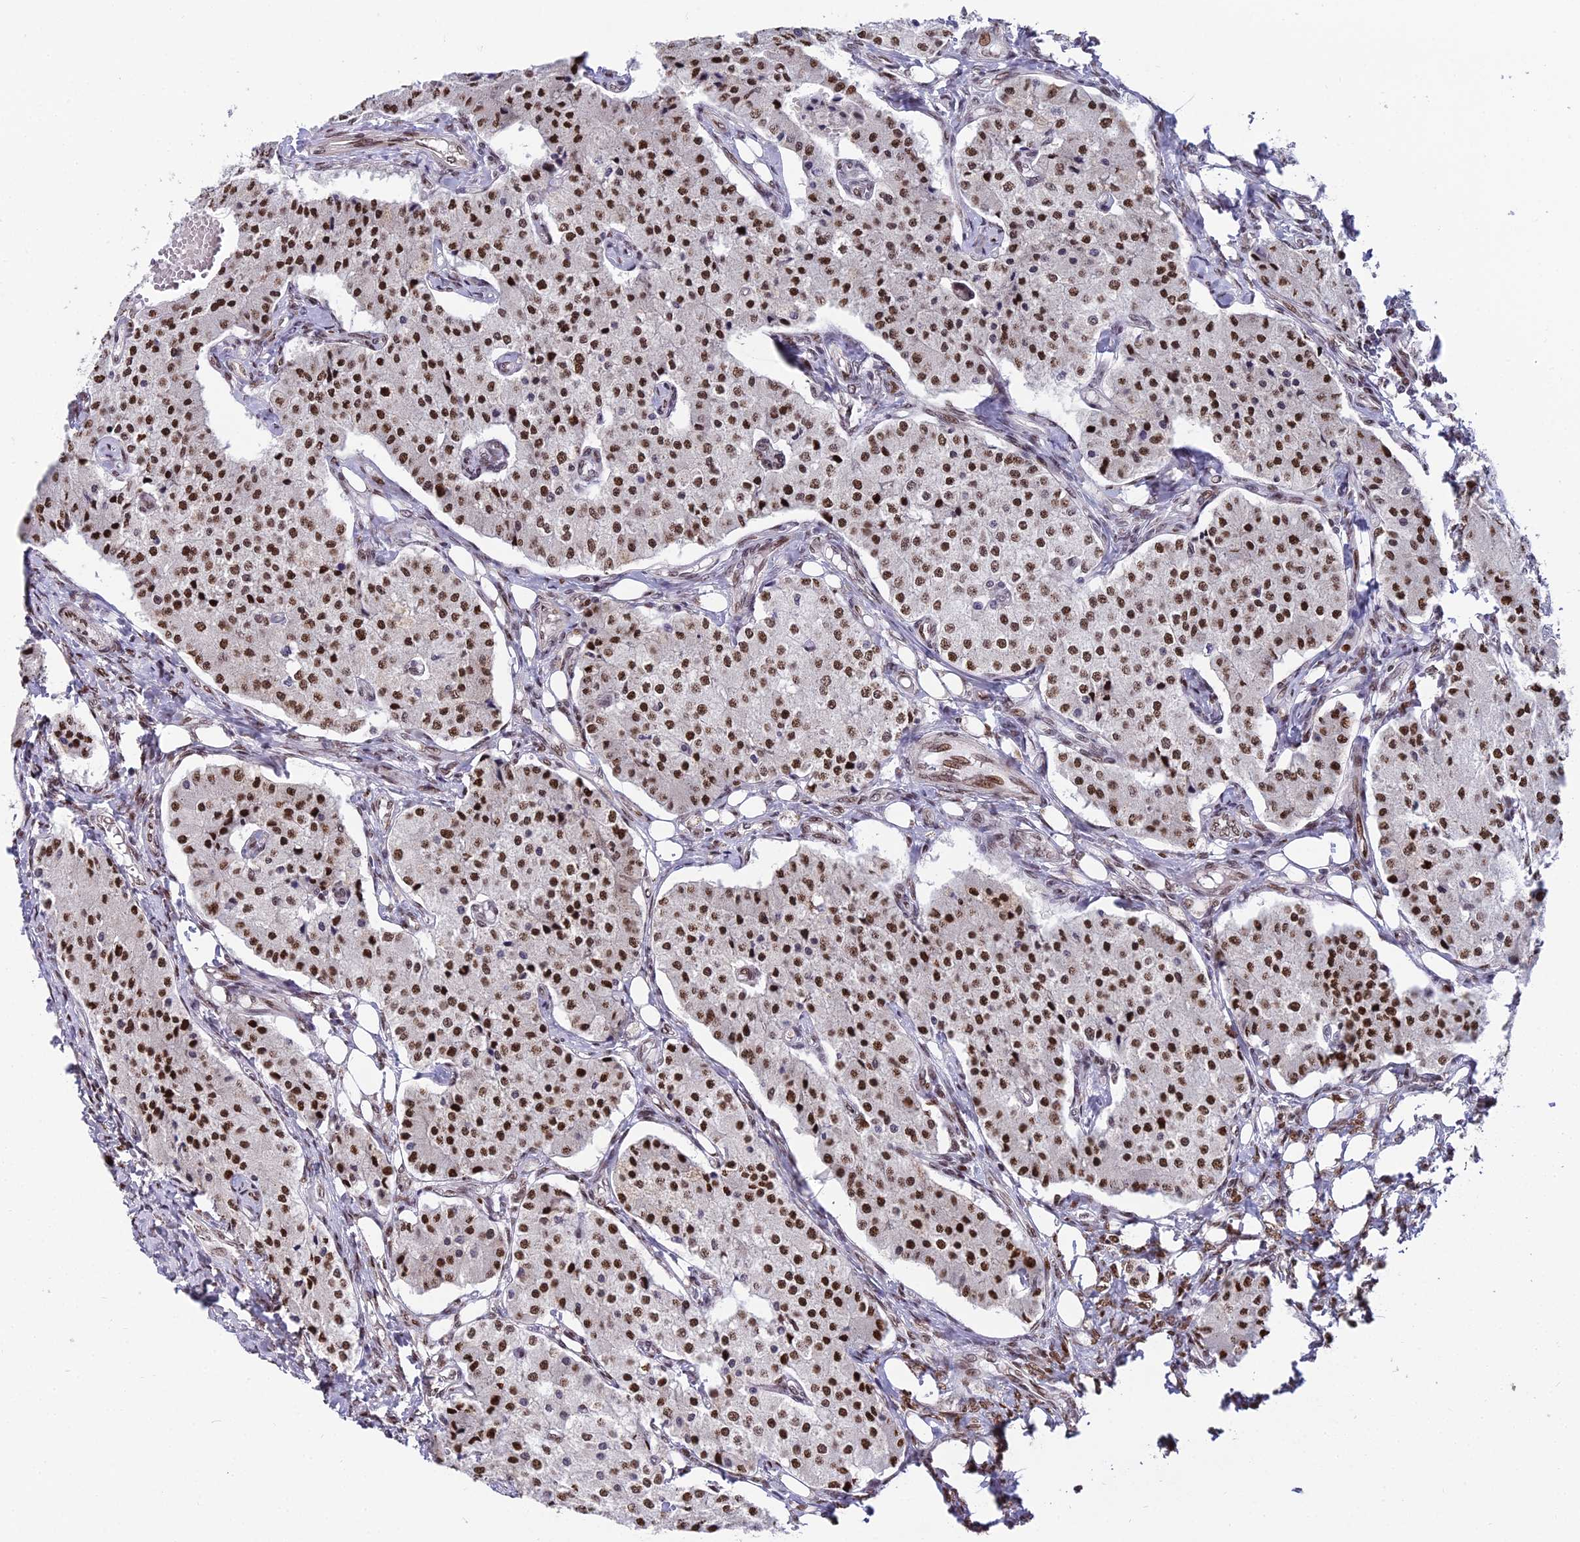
{"staining": {"intensity": "strong", "quantity": ">75%", "location": "nuclear"}, "tissue": "carcinoid", "cell_type": "Tumor cells", "image_type": "cancer", "snomed": [{"axis": "morphology", "description": "Carcinoid, malignant, NOS"}, {"axis": "topography", "description": "Colon"}], "caption": "Approximately >75% of tumor cells in human carcinoid (malignant) display strong nuclear protein staining as visualized by brown immunohistochemical staining.", "gene": "ZNF707", "patient": {"sex": "female", "age": 52}}